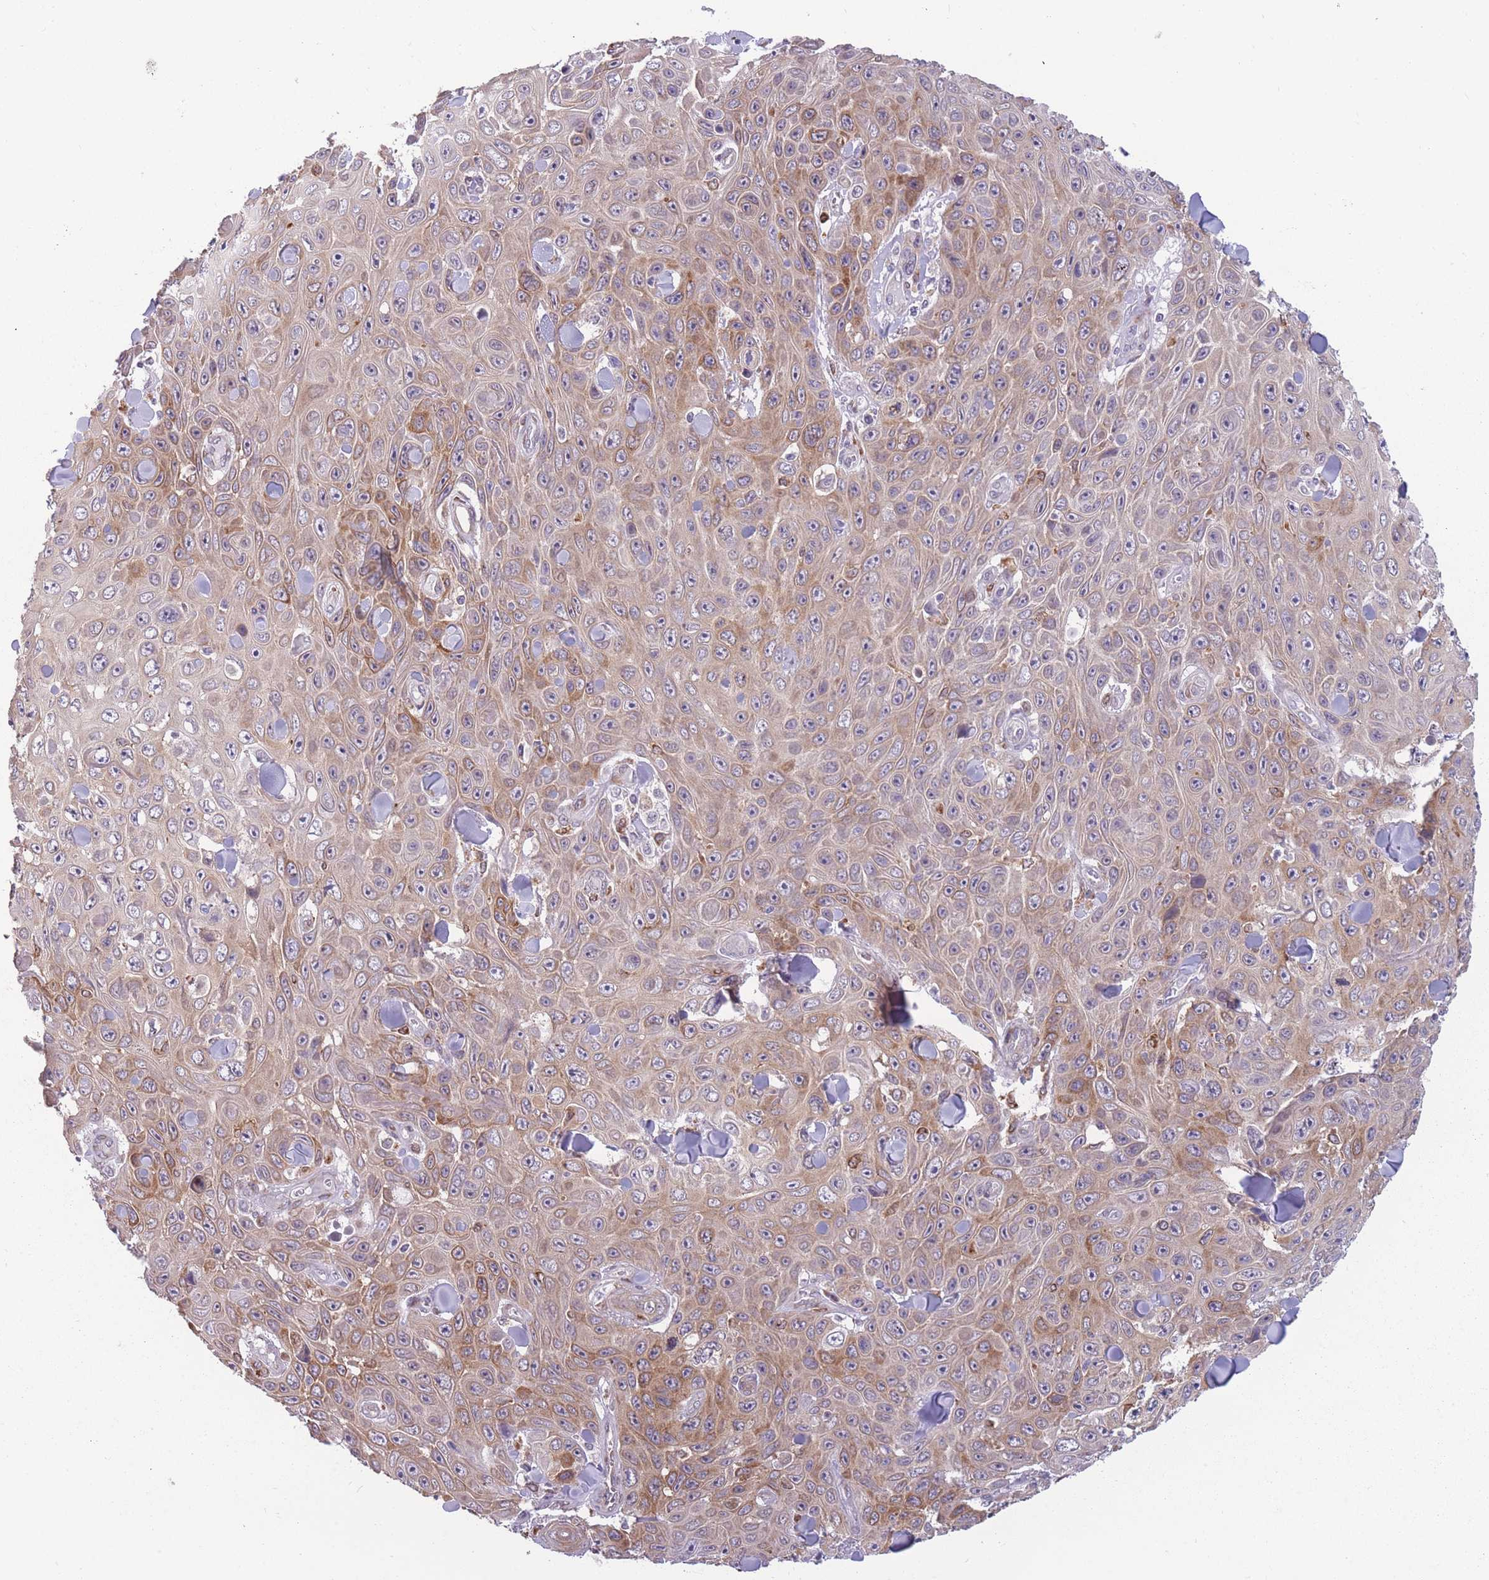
{"staining": {"intensity": "moderate", "quantity": ">75%", "location": "cytoplasmic/membranous"}, "tissue": "skin cancer", "cell_type": "Tumor cells", "image_type": "cancer", "snomed": [{"axis": "morphology", "description": "Squamous cell carcinoma, NOS"}, {"axis": "topography", "description": "Skin"}], "caption": "Protein analysis of skin cancer (squamous cell carcinoma) tissue exhibits moderate cytoplasmic/membranous staining in about >75% of tumor cells.", "gene": "TMEM121", "patient": {"sex": "male", "age": 82}}